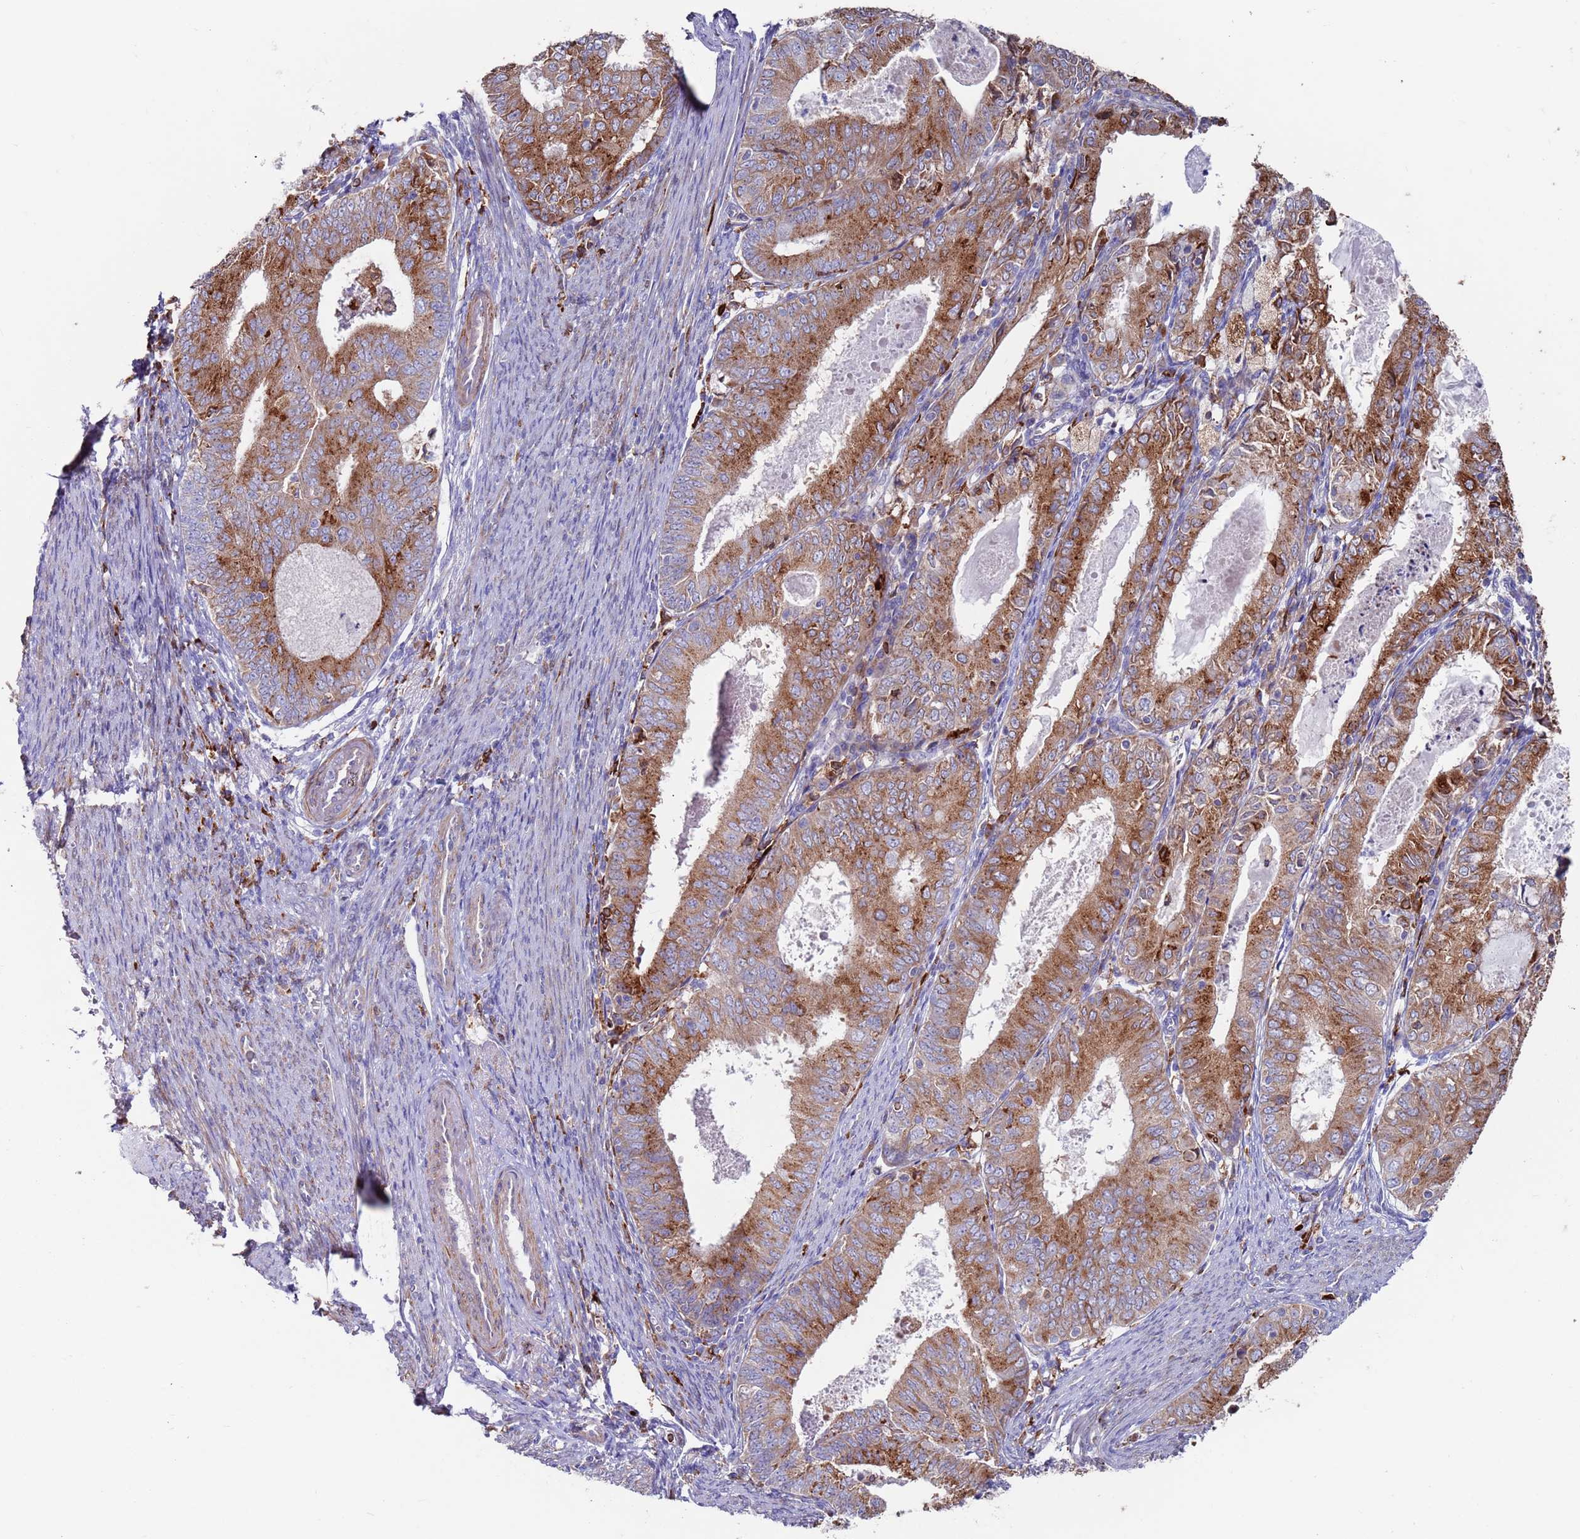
{"staining": {"intensity": "moderate", "quantity": ">75%", "location": "cytoplasmic/membranous"}, "tissue": "endometrial cancer", "cell_type": "Tumor cells", "image_type": "cancer", "snomed": [{"axis": "morphology", "description": "Adenocarcinoma, NOS"}, {"axis": "topography", "description": "Endometrium"}], "caption": "About >75% of tumor cells in human endometrial adenocarcinoma demonstrate moderate cytoplasmic/membranous protein staining as visualized by brown immunohistochemical staining.", "gene": "GREB1L", "patient": {"sex": "female", "age": 57}}